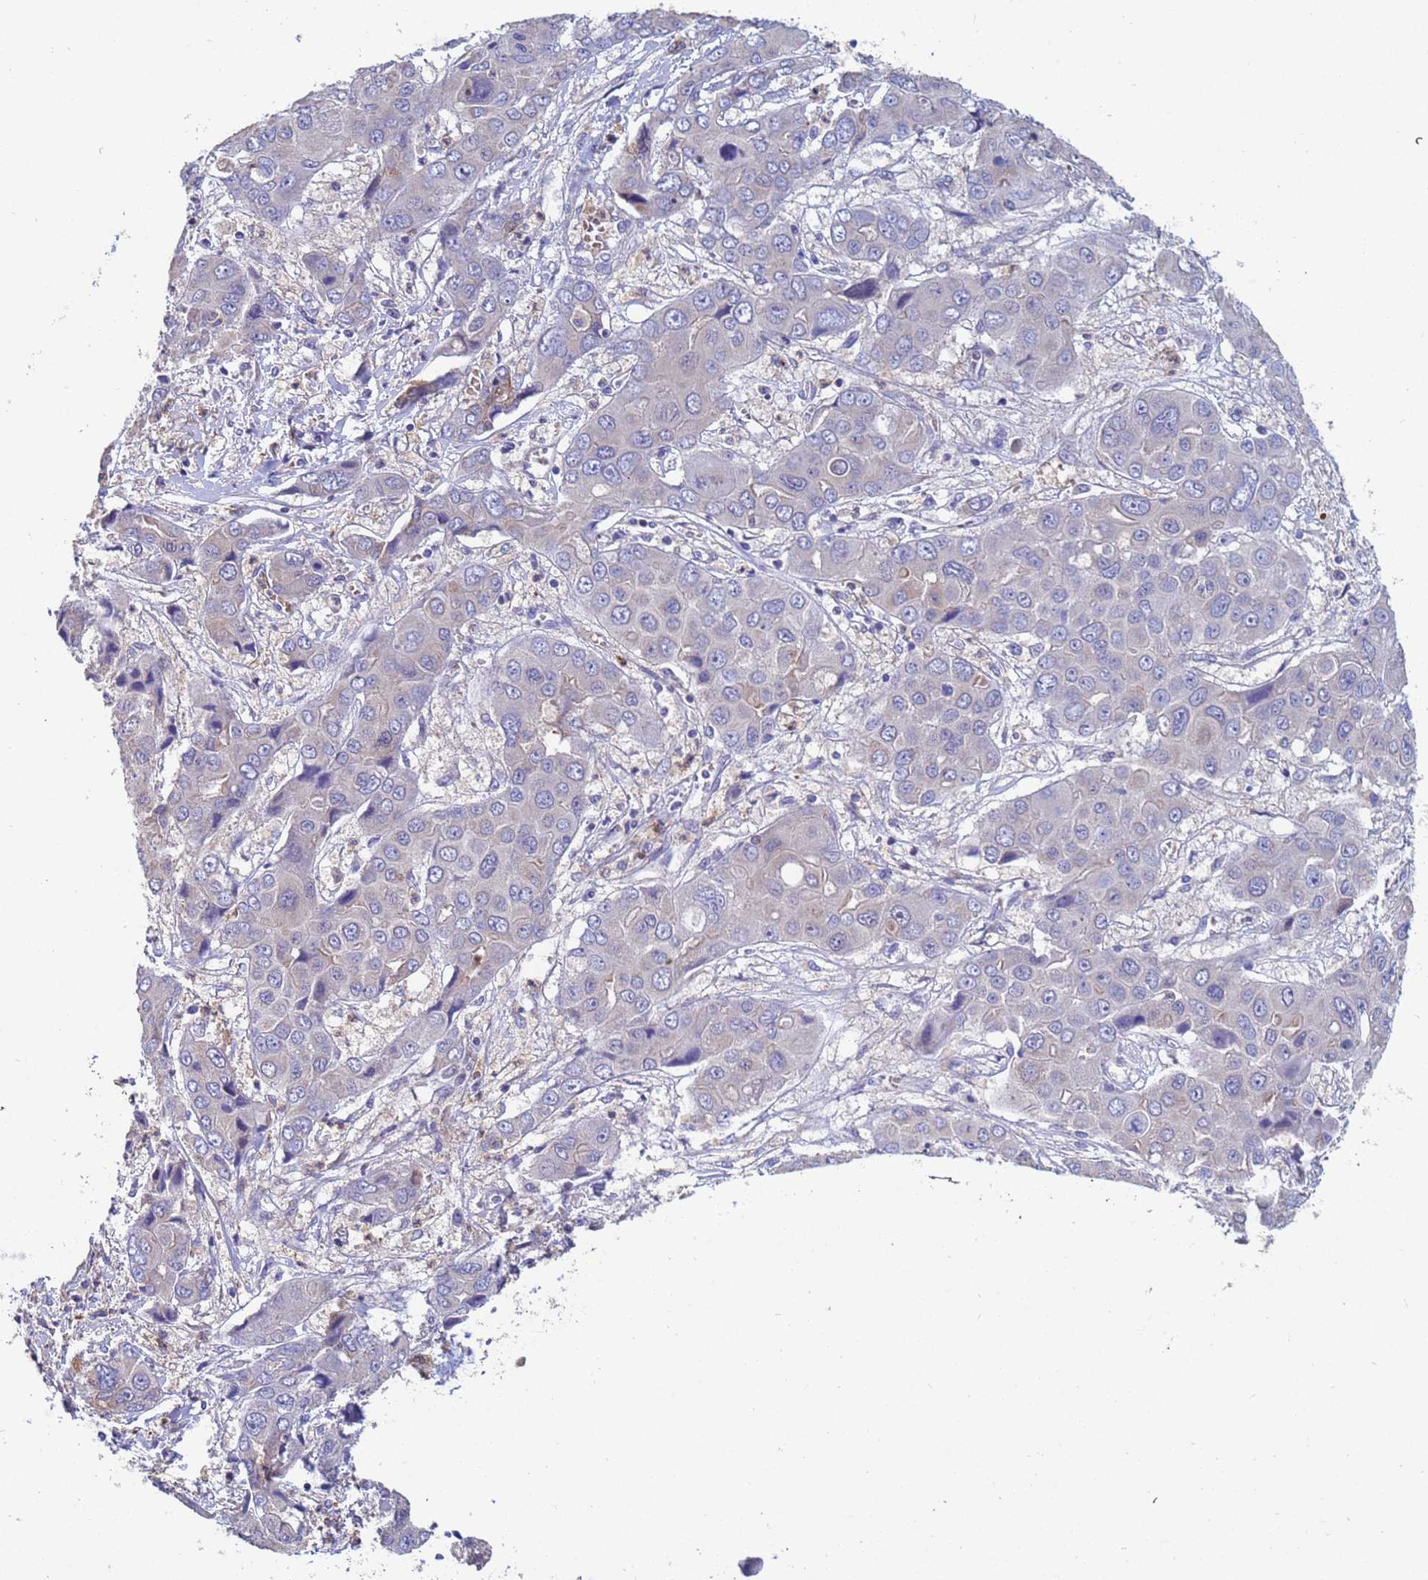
{"staining": {"intensity": "negative", "quantity": "none", "location": "none"}, "tissue": "liver cancer", "cell_type": "Tumor cells", "image_type": "cancer", "snomed": [{"axis": "morphology", "description": "Cholangiocarcinoma"}, {"axis": "topography", "description": "Liver"}], "caption": "Immunohistochemistry micrograph of cholangiocarcinoma (liver) stained for a protein (brown), which reveals no positivity in tumor cells.", "gene": "TTLL11", "patient": {"sex": "male", "age": 67}}